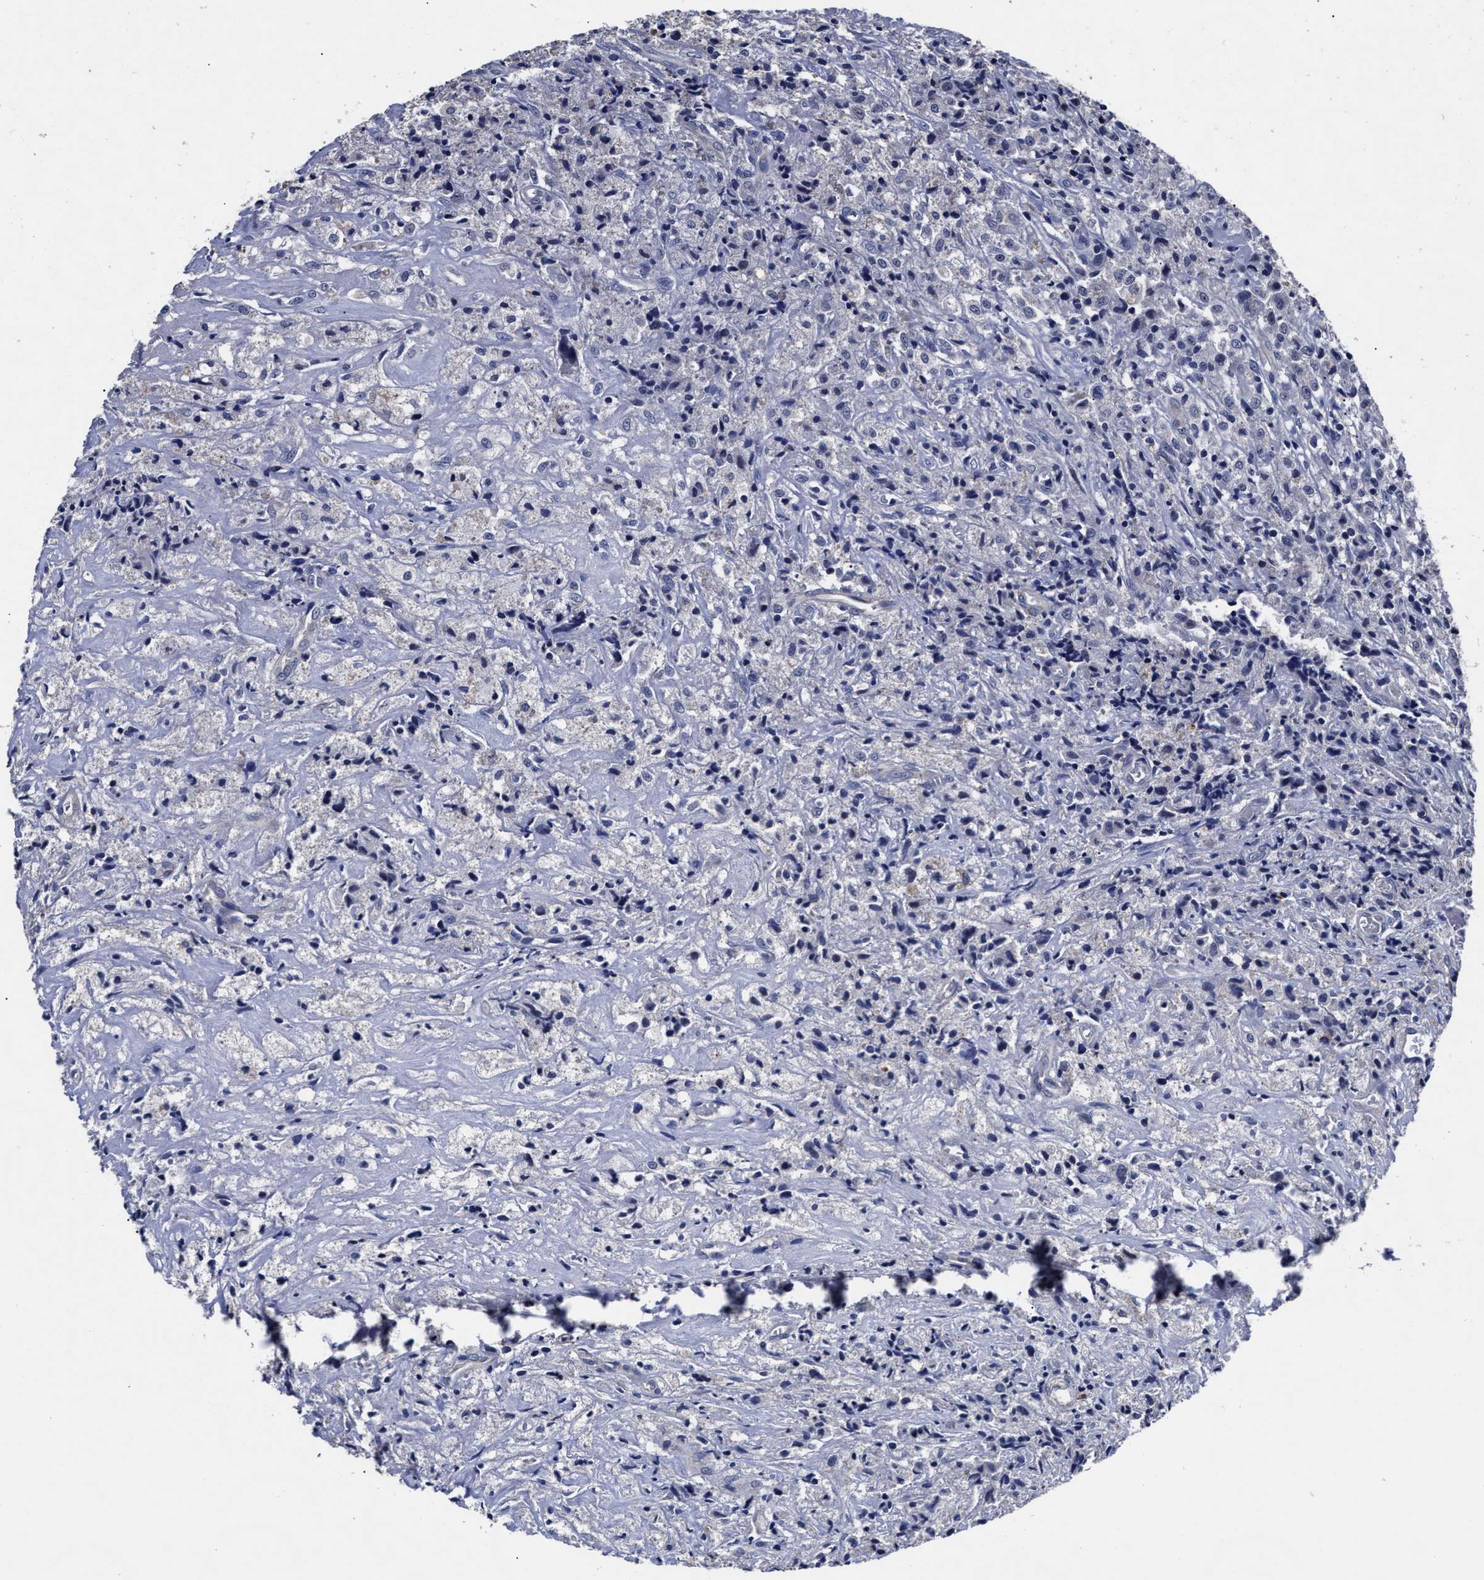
{"staining": {"intensity": "negative", "quantity": "none", "location": "none"}, "tissue": "testis cancer", "cell_type": "Tumor cells", "image_type": "cancer", "snomed": [{"axis": "morphology", "description": "Carcinoma, Embryonal, NOS"}, {"axis": "topography", "description": "Testis"}], "caption": "Tumor cells show no significant staining in testis embryonal carcinoma.", "gene": "OLFML2A", "patient": {"sex": "male", "age": 2}}